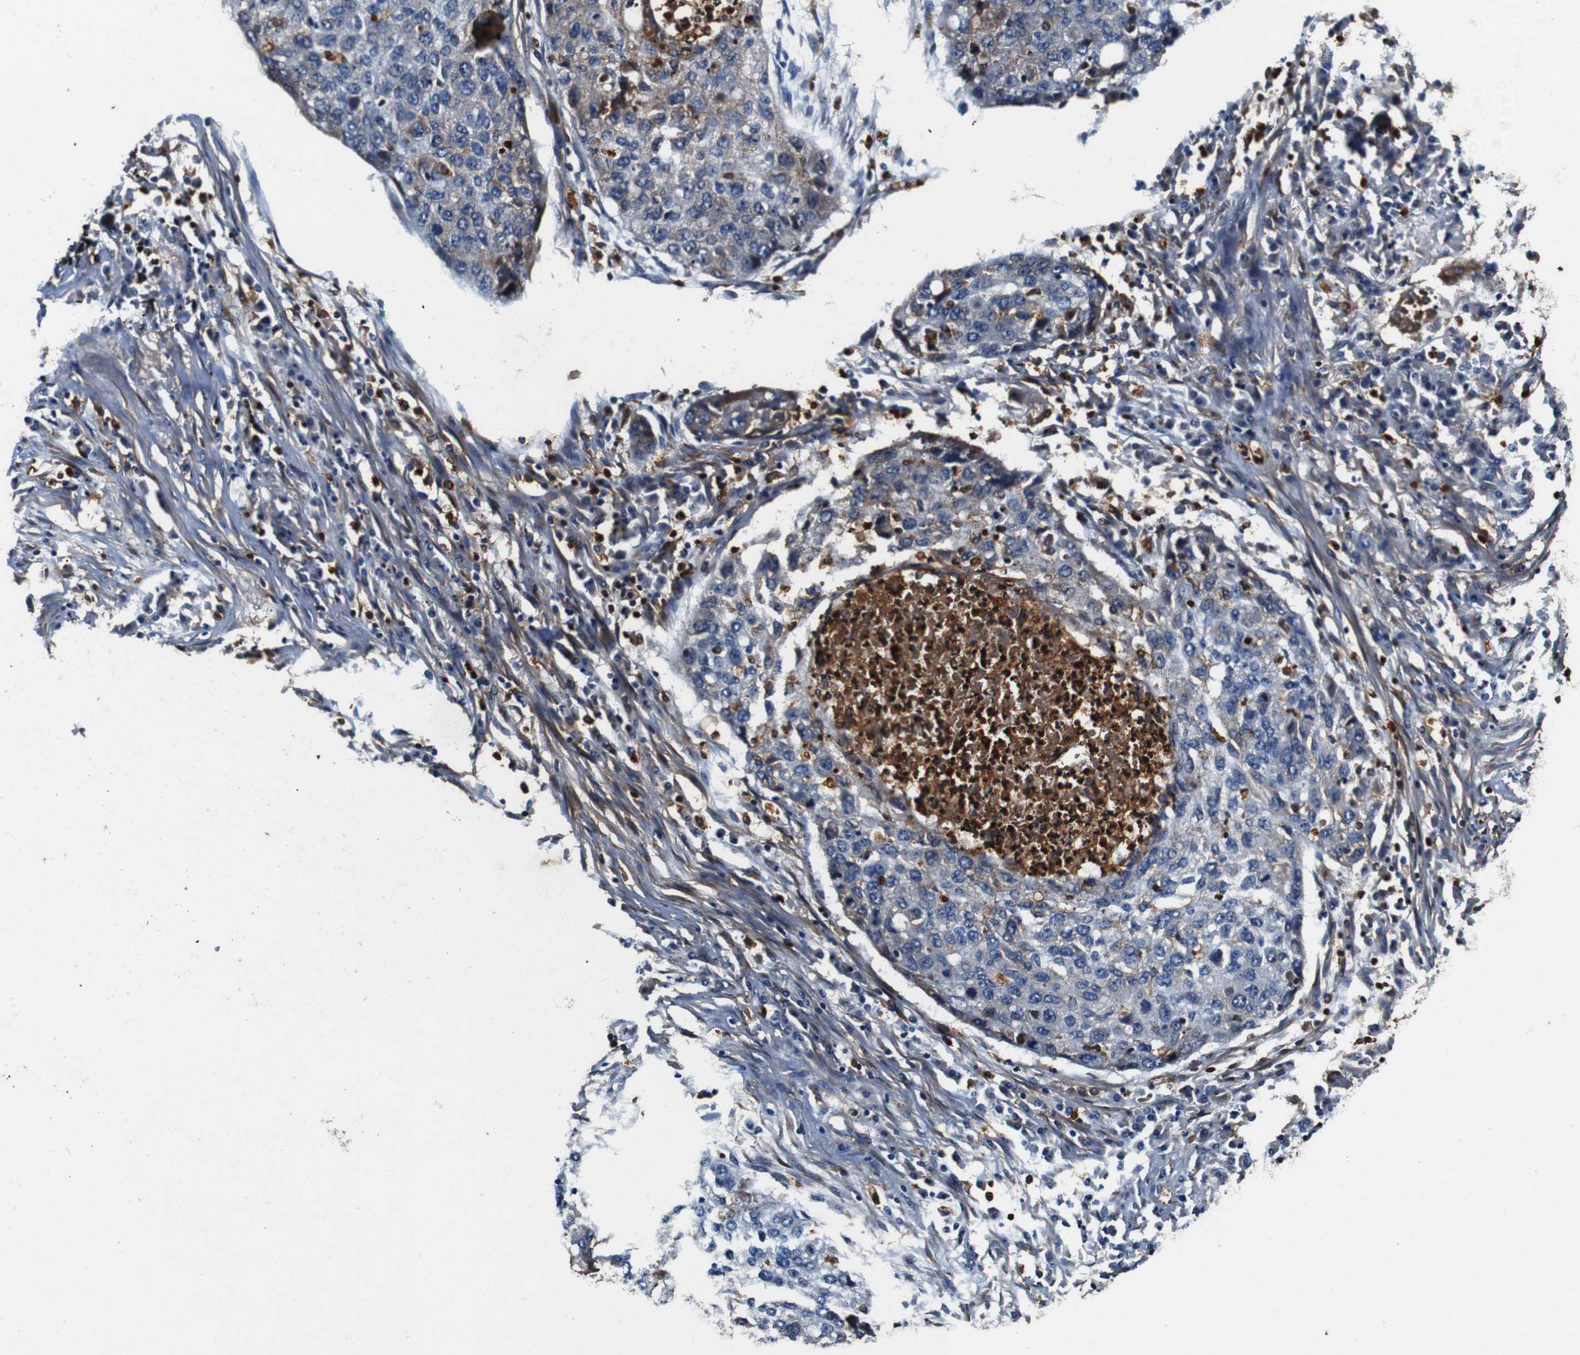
{"staining": {"intensity": "negative", "quantity": "none", "location": "none"}, "tissue": "lung cancer", "cell_type": "Tumor cells", "image_type": "cancer", "snomed": [{"axis": "morphology", "description": "Squamous cell carcinoma, NOS"}, {"axis": "topography", "description": "Lung"}], "caption": "An immunohistochemistry histopathology image of lung squamous cell carcinoma is shown. There is no staining in tumor cells of lung squamous cell carcinoma. (Brightfield microscopy of DAB immunohistochemistry (IHC) at high magnification).", "gene": "ANXA1", "patient": {"sex": "female", "age": 63}}